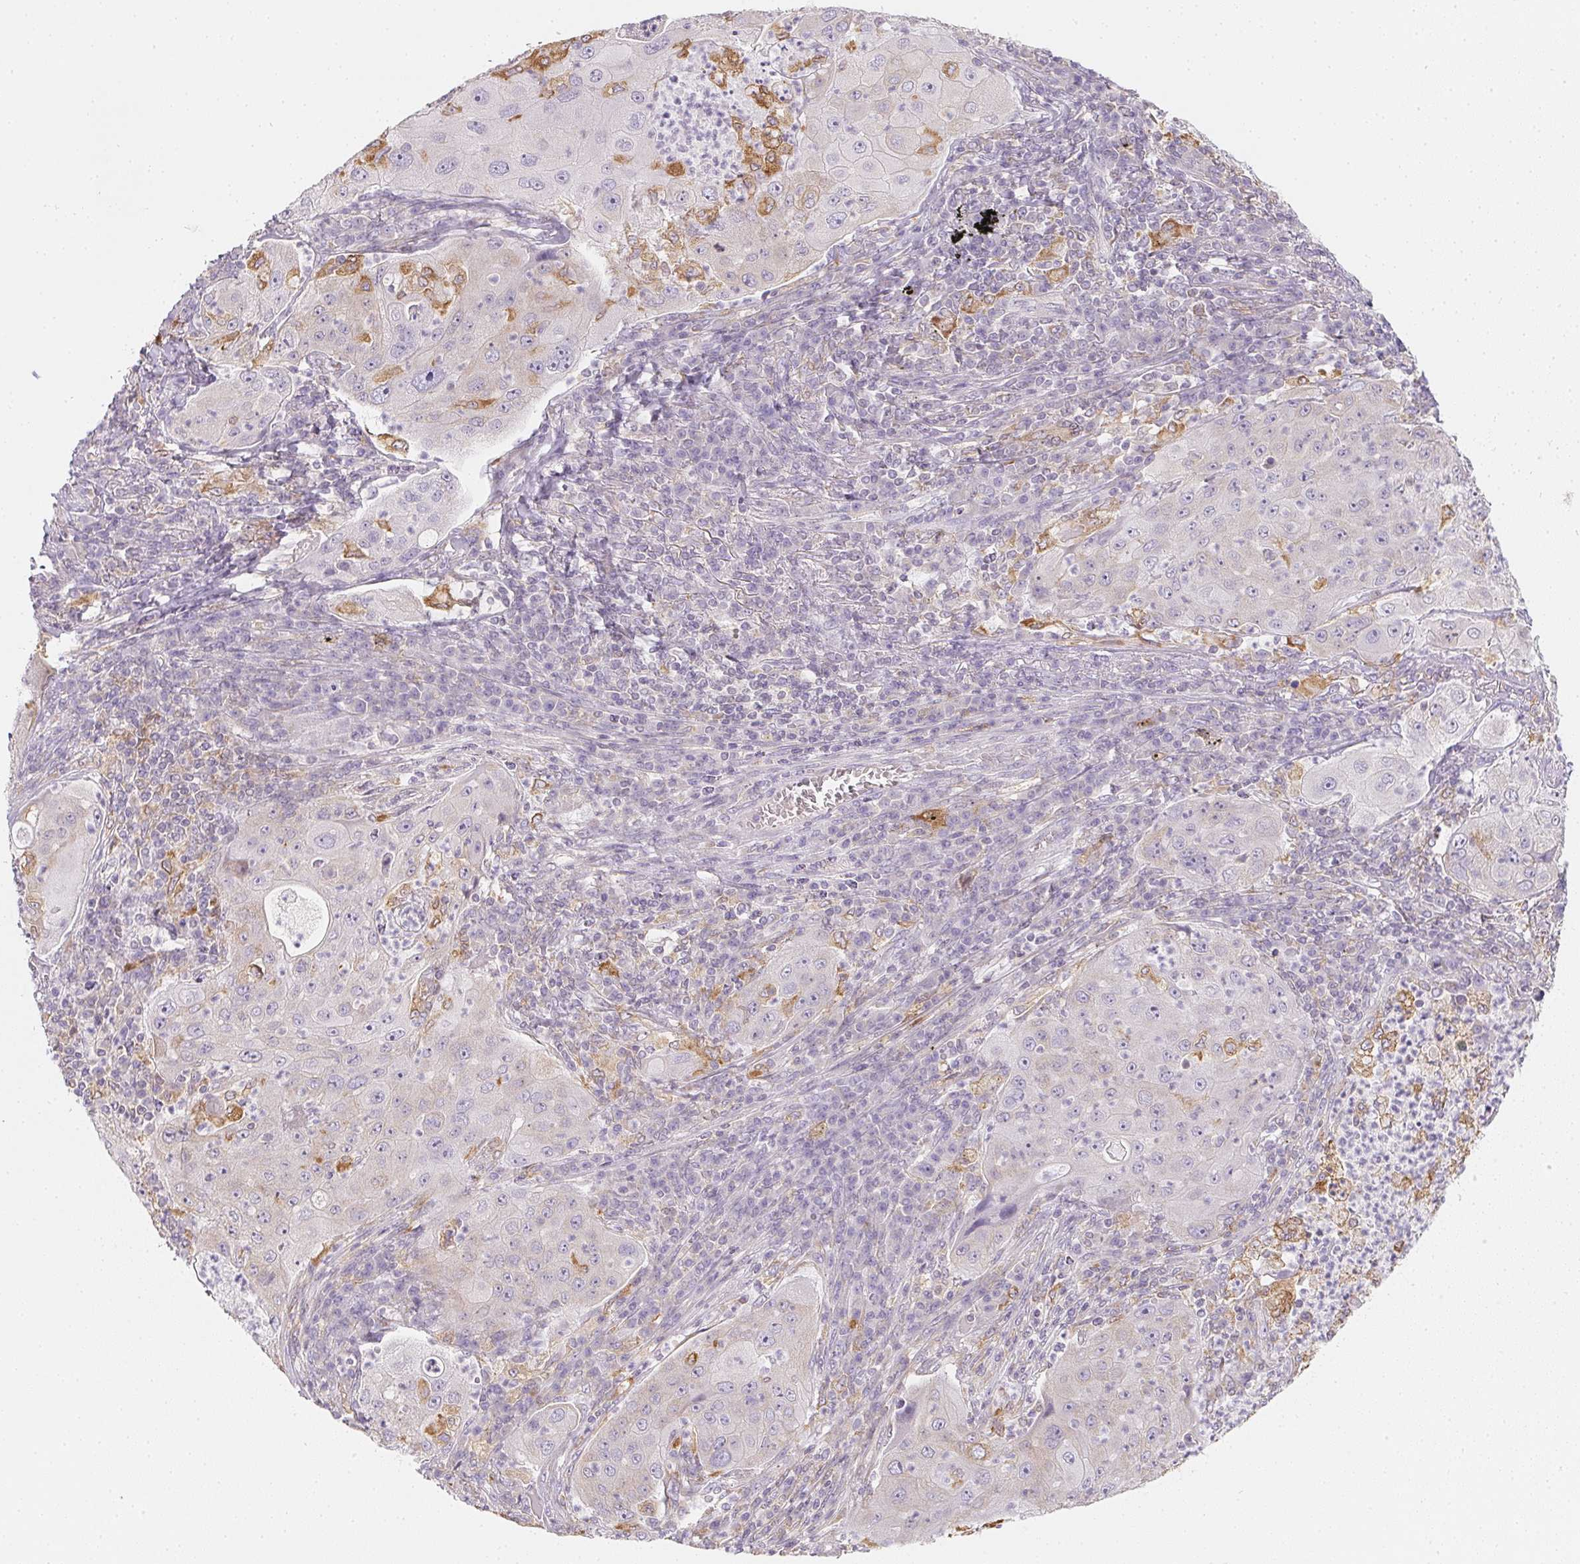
{"staining": {"intensity": "negative", "quantity": "none", "location": "none"}, "tissue": "lung cancer", "cell_type": "Tumor cells", "image_type": "cancer", "snomed": [{"axis": "morphology", "description": "Squamous cell carcinoma, NOS"}, {"axis": "topography", "description": "Lung"}], "caption": "Lung cancer (squamous cell carcinoma) stained for a protein using IHC shows no staining tumor cells.", "gene": "SOAT1", "patient": {"sex": "female", "age": 59}}